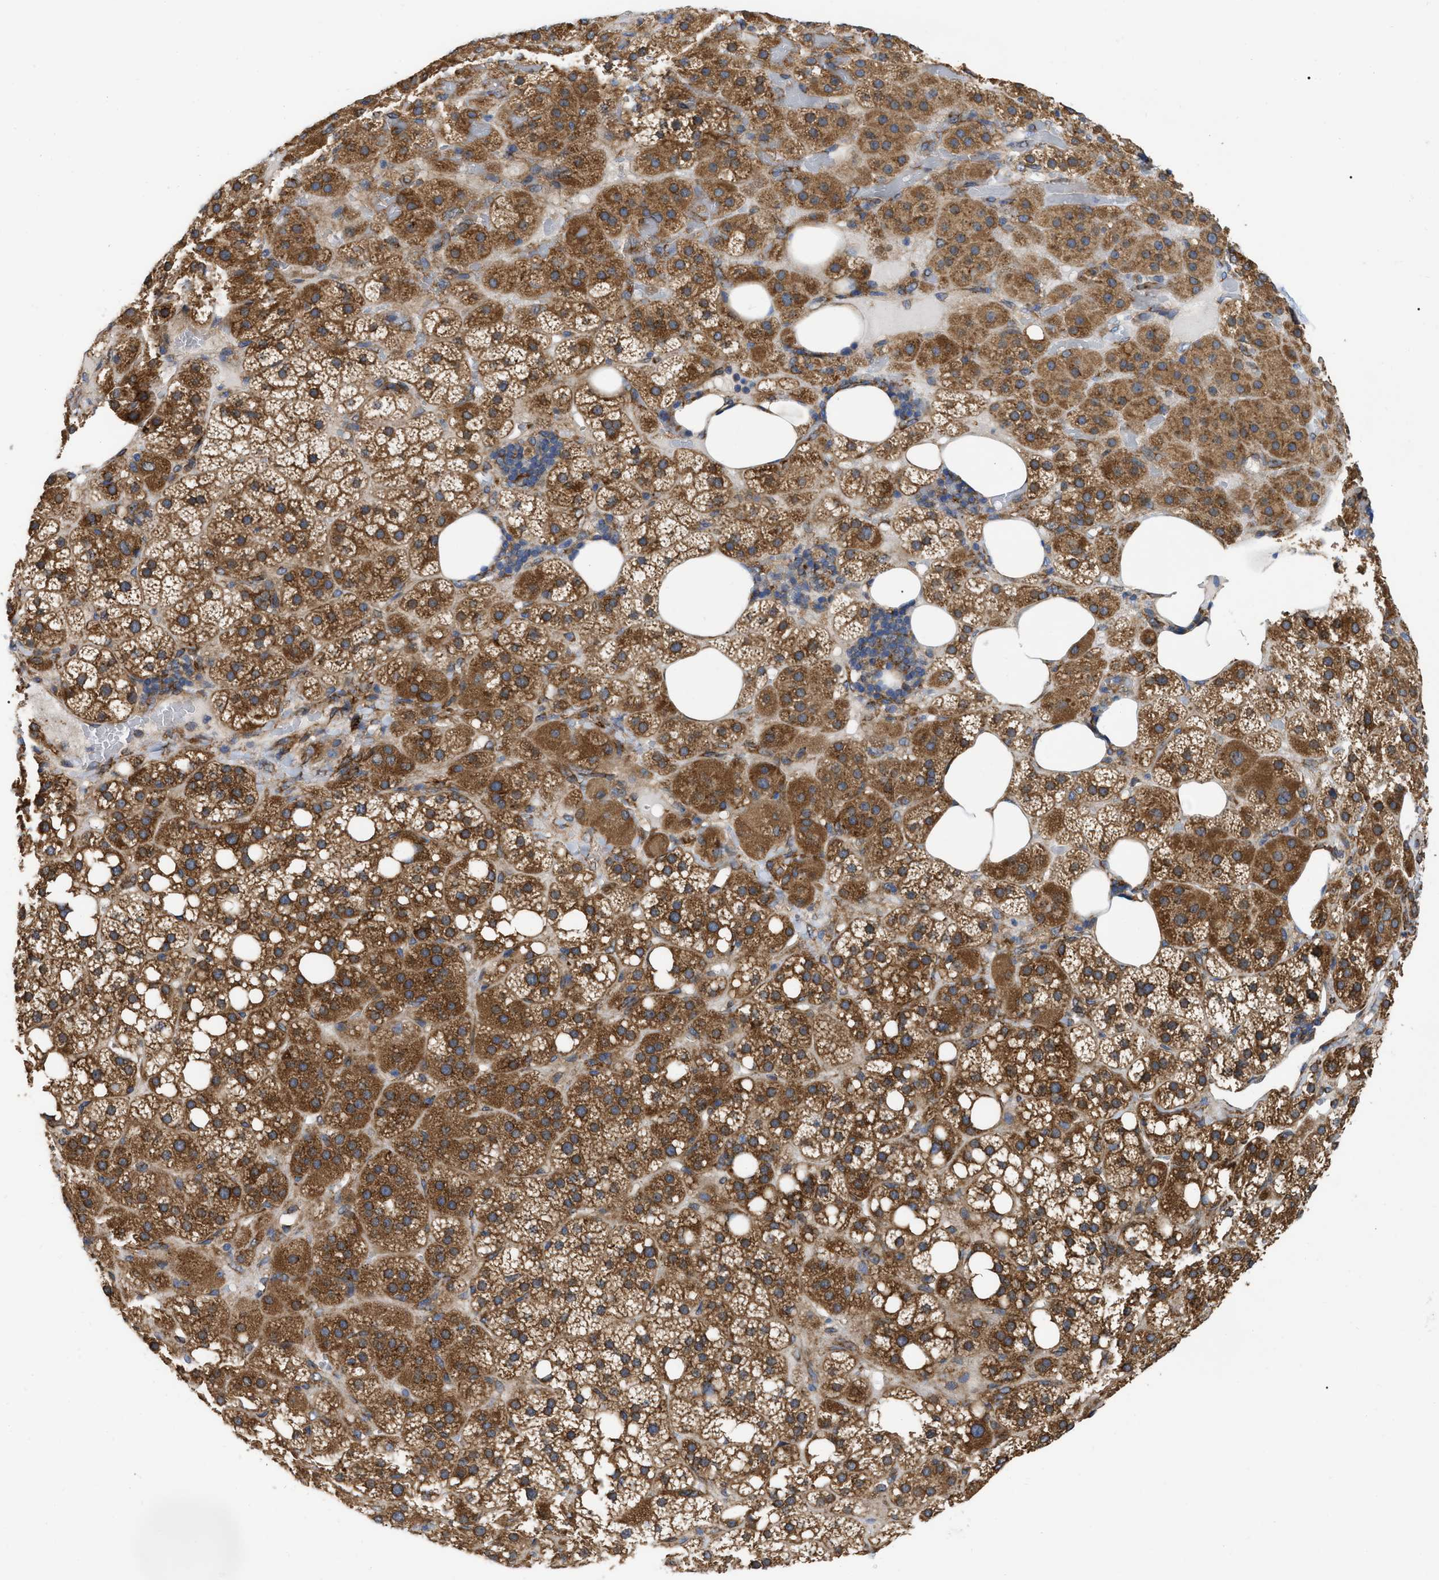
{"staining": {"intensity": "moderate", "quantity": ">75%", "location": "cytoplasmic/membranous"}, "tissue": "adrenal gland", "cell_type": "Glandular cells", "image_type": "normal", "snomed": [{"axis": "morphology", "description": "Normal tissue, NOS"}, {"axis": "topography", "description": "Adrenal gland"}], "caption": "Glandular cells demonstrate moderate cytoplasmic/membranous expression in approximately >75% of cells in benign adrenal gland.", "gene": "FAM120A", "patient": {"sex": "female", "age": 59}}